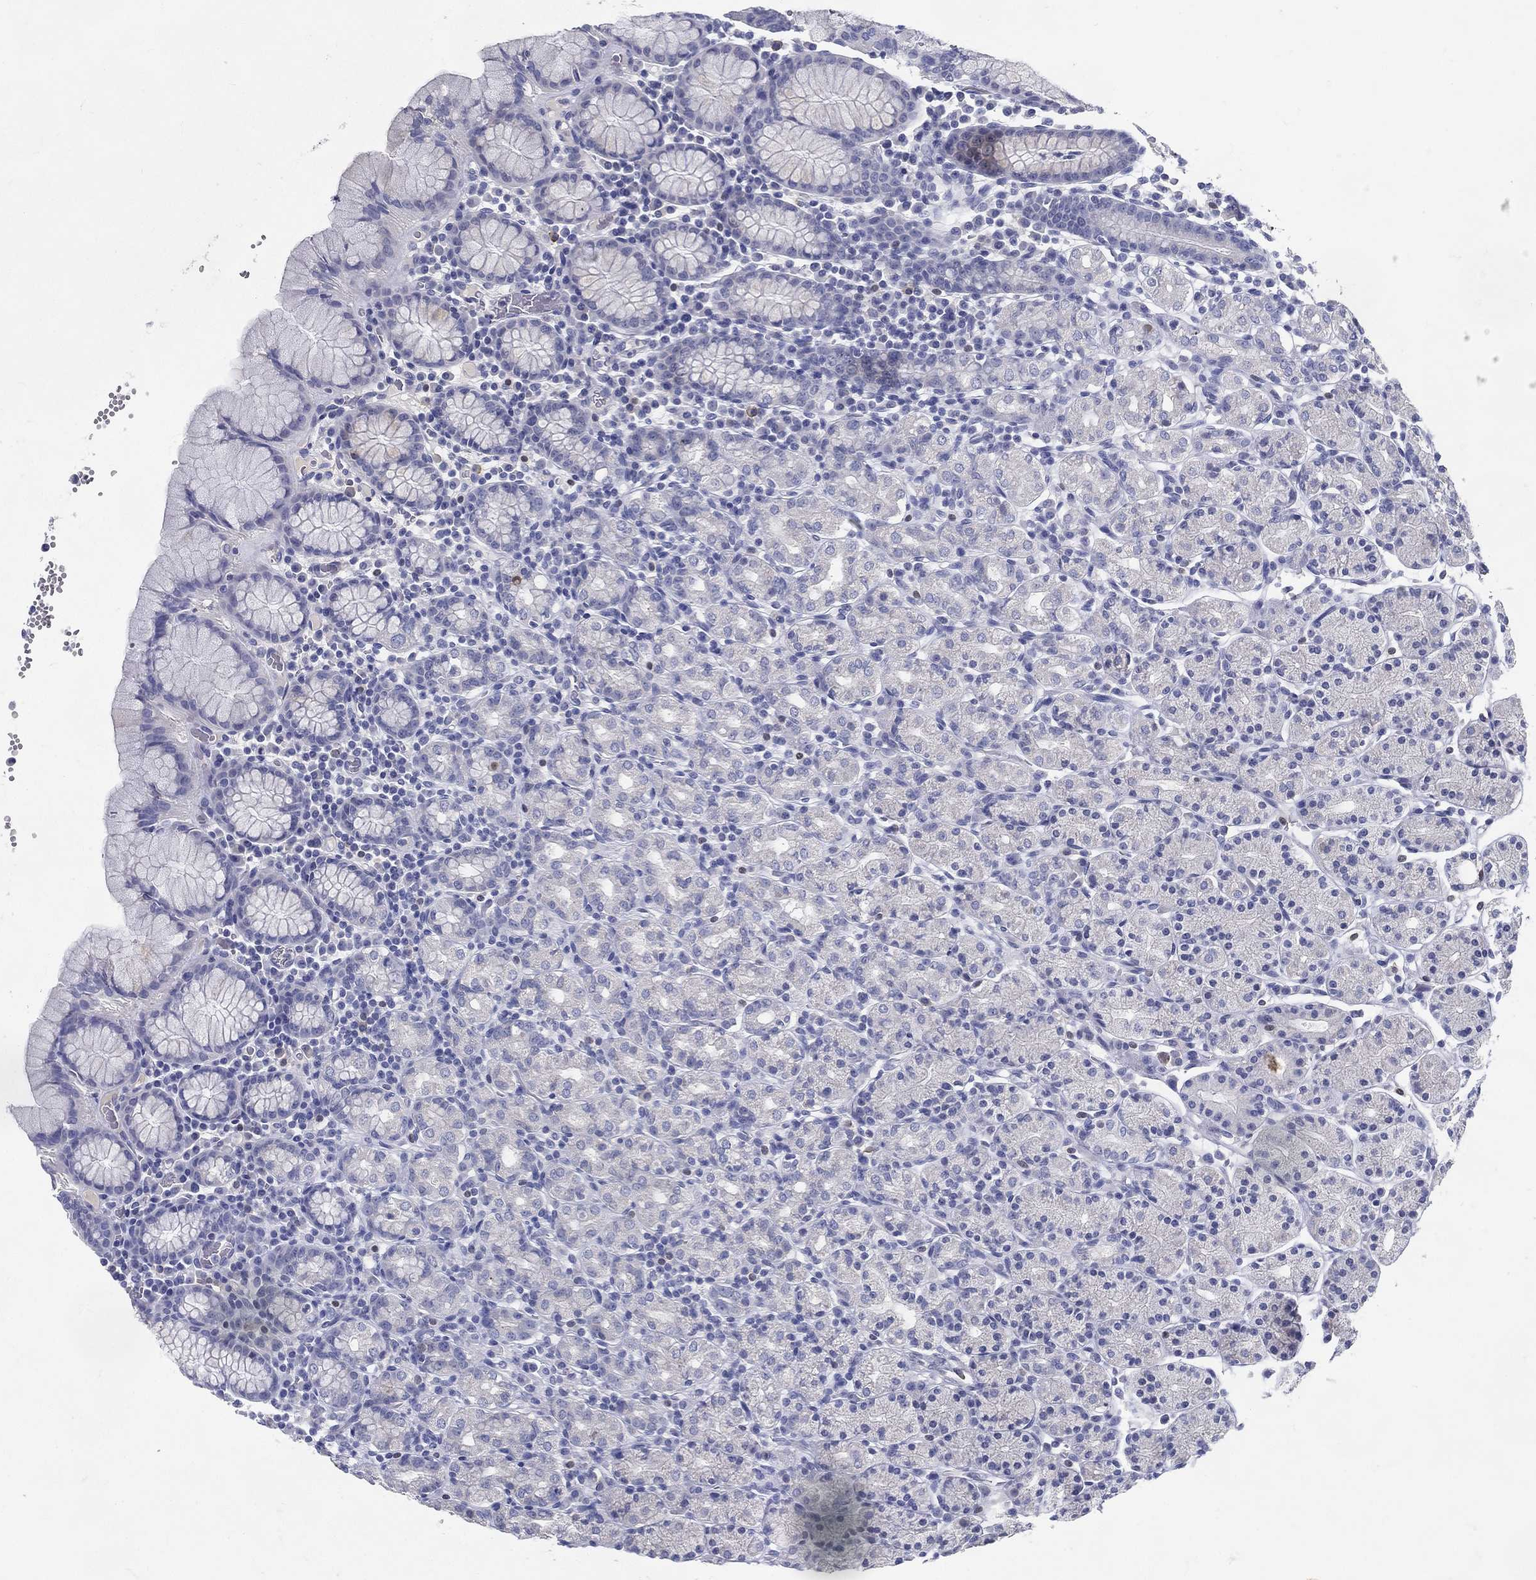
{"staining": {"intensity": "negative", "quantity": "none", "location": "none"}, "tissue": "stomach", "cell_type": "Glandular cells", "image_type": "normal", "snomed": [{"axis": "morphology", "description": "Normal tissue, NOS"}, {"axis": "topography", "description": "Stomach, upper"}, {"axis": "topography", "description": "Stomach"}], "caption": "High magnification brightfield microscopy of unremarkable stomach stained with DAB (brown) and counterstained with hematoxylin (blue): glandular cells show no significant expression. Nuclei are stained in blue.", "gene": "RGS13", "patient": {"sex": "male", "age": 62}}